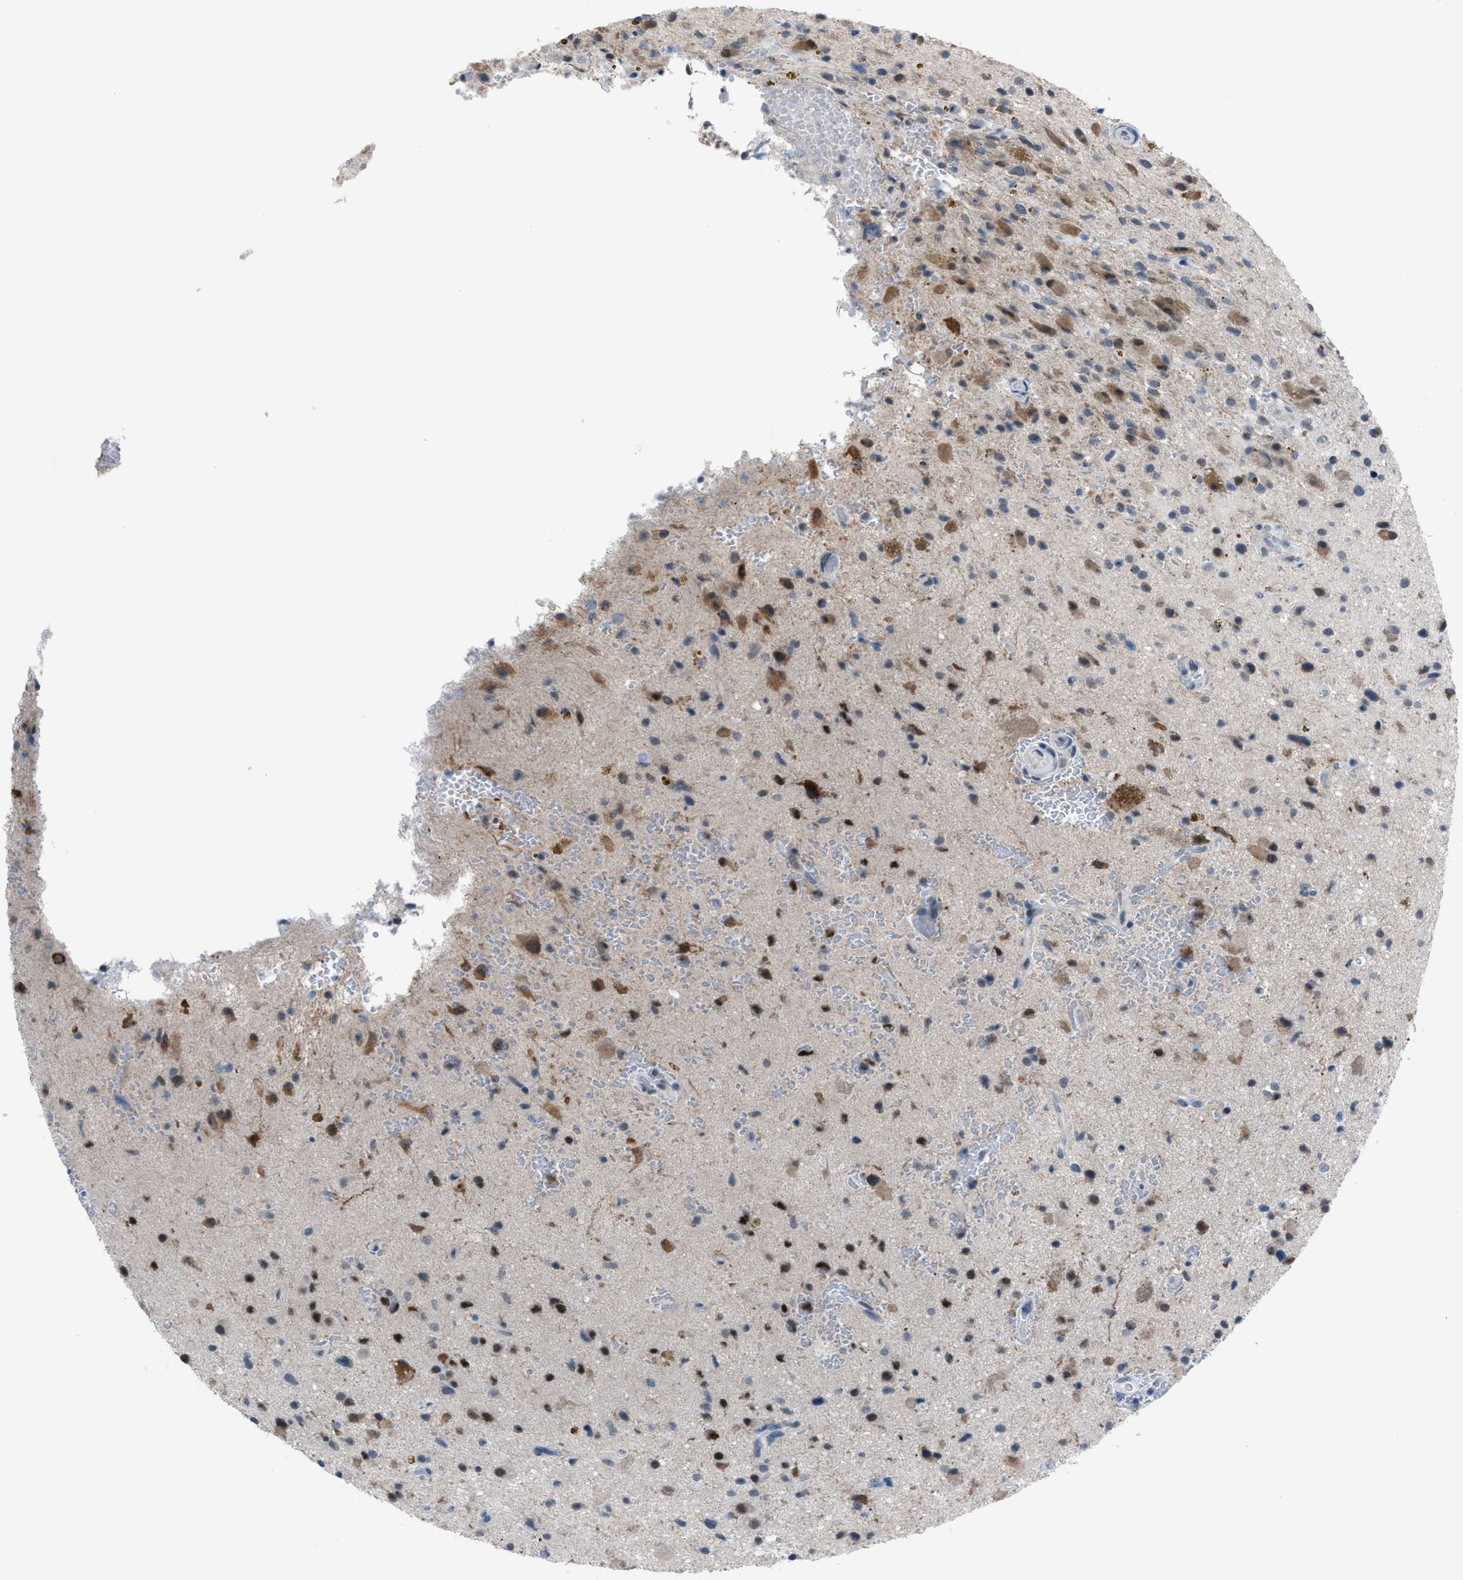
{"staining": {"intensity": "moderate", "quantity": "25%-75%", "location": "cytoplasmic/membranous"}, "tissue": "glioma", "cell_type": "Tumor cells", "image_type": "cancer", "snomed": [{"axis": "morphology", "description": "Glioma, malignant, High grade"}, {"axis": "topography", "description": "Brain"}], "caption": "Glioma tissue exhibits moderate cytoplasmic/membranous expression in about 25%-75% of tumor cells (DAB IHC with brightfield microscopy, high magnification).", "gene": "ANAPC11", "patient": {"sex": "male", "age": 33}}